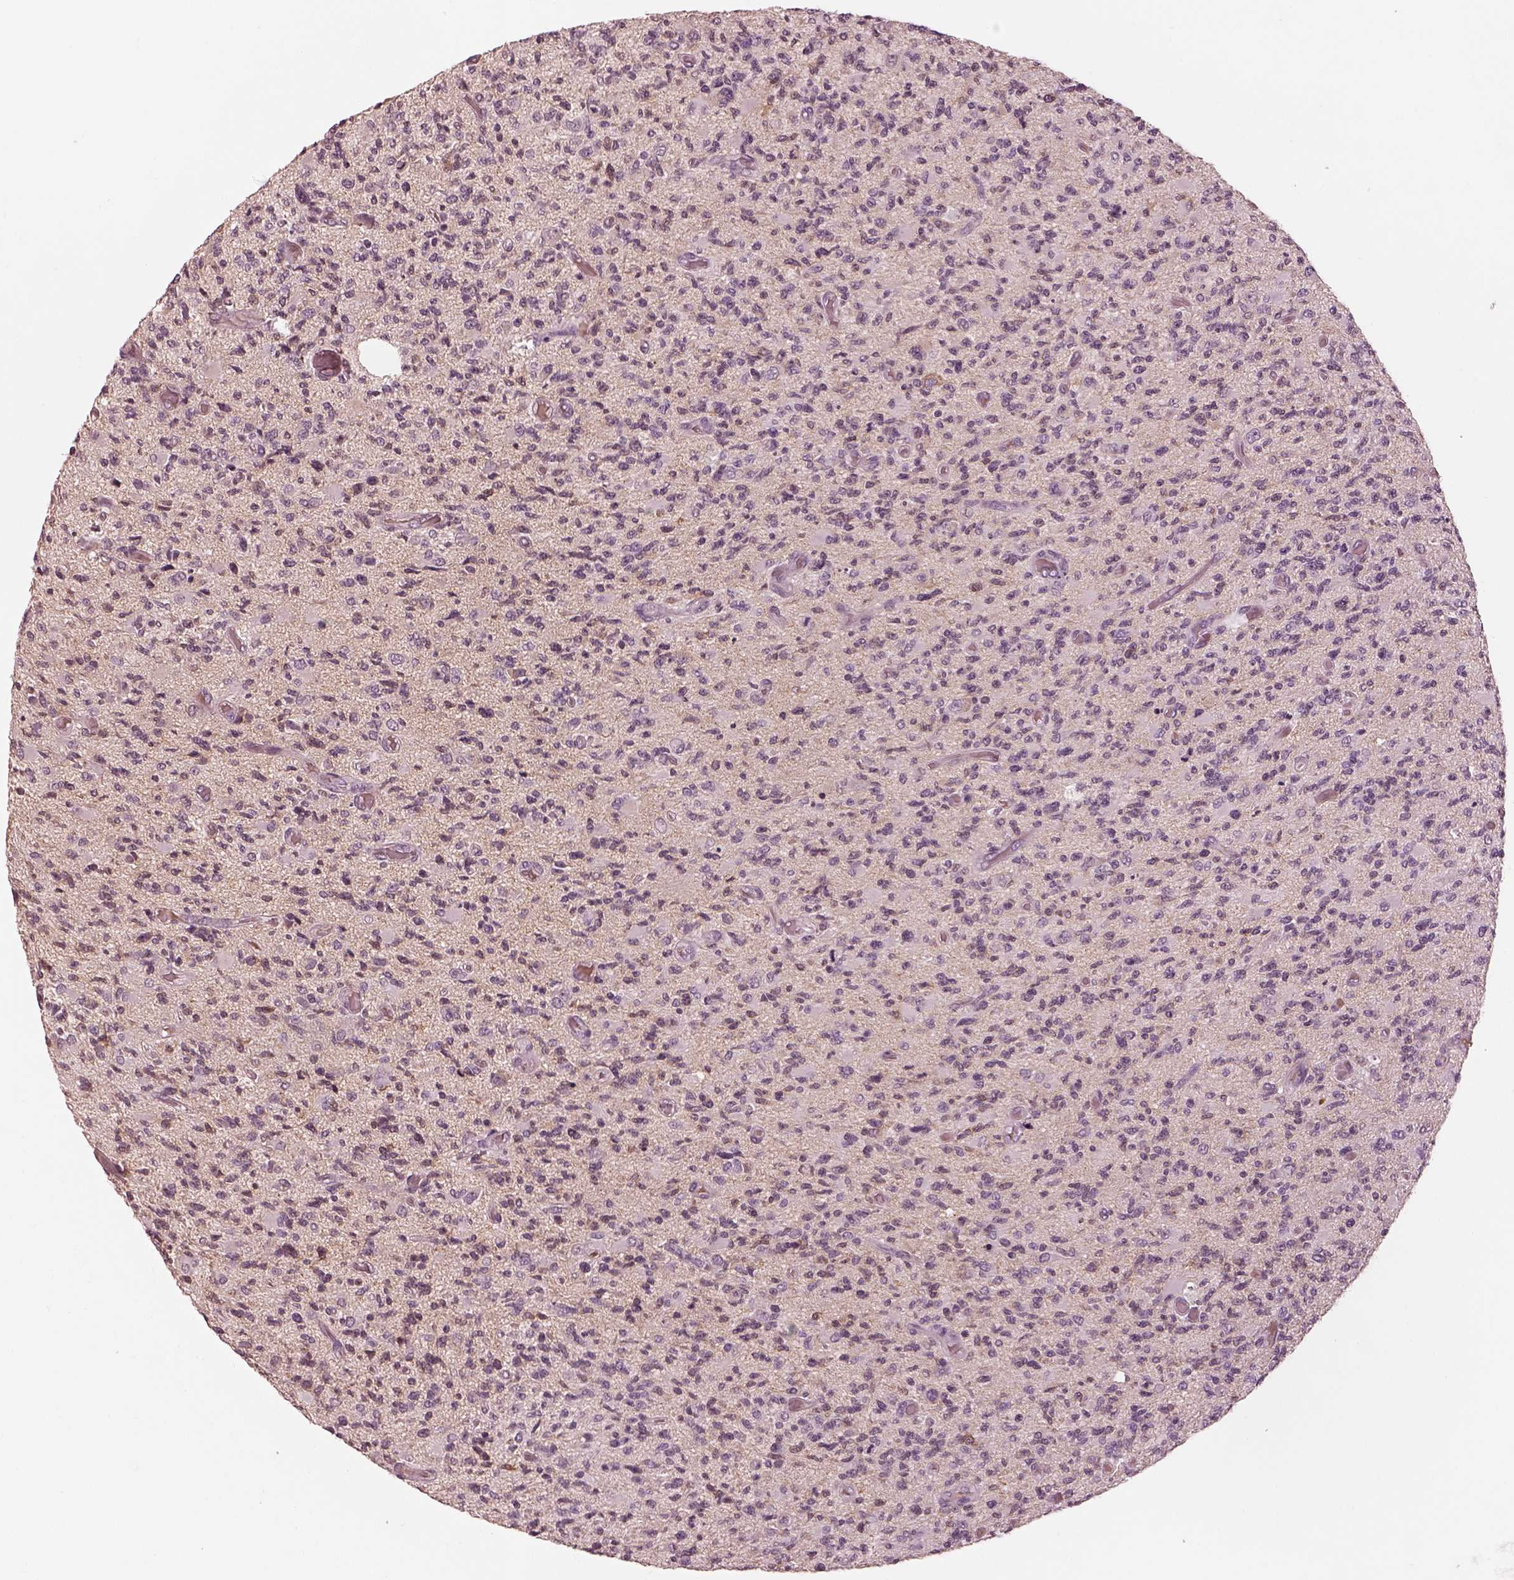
{"staining": {"intensity": "negative", "quantity": "none", "location": "none"}, "tissue": "glioma", "cell_type": "Tumor cells", "image_type": "cancer", "snomed": [{"axis": "morphology", "description": "Glioma, malignant, High grade"}, {"axis": "topography", "description": "Brain"}], "caption": "This is an IHC histopathology image of glioma. There is no expression in tumor cells.", "gene": "KCNA2", "patient": {"sex": "female", "age": 63}}